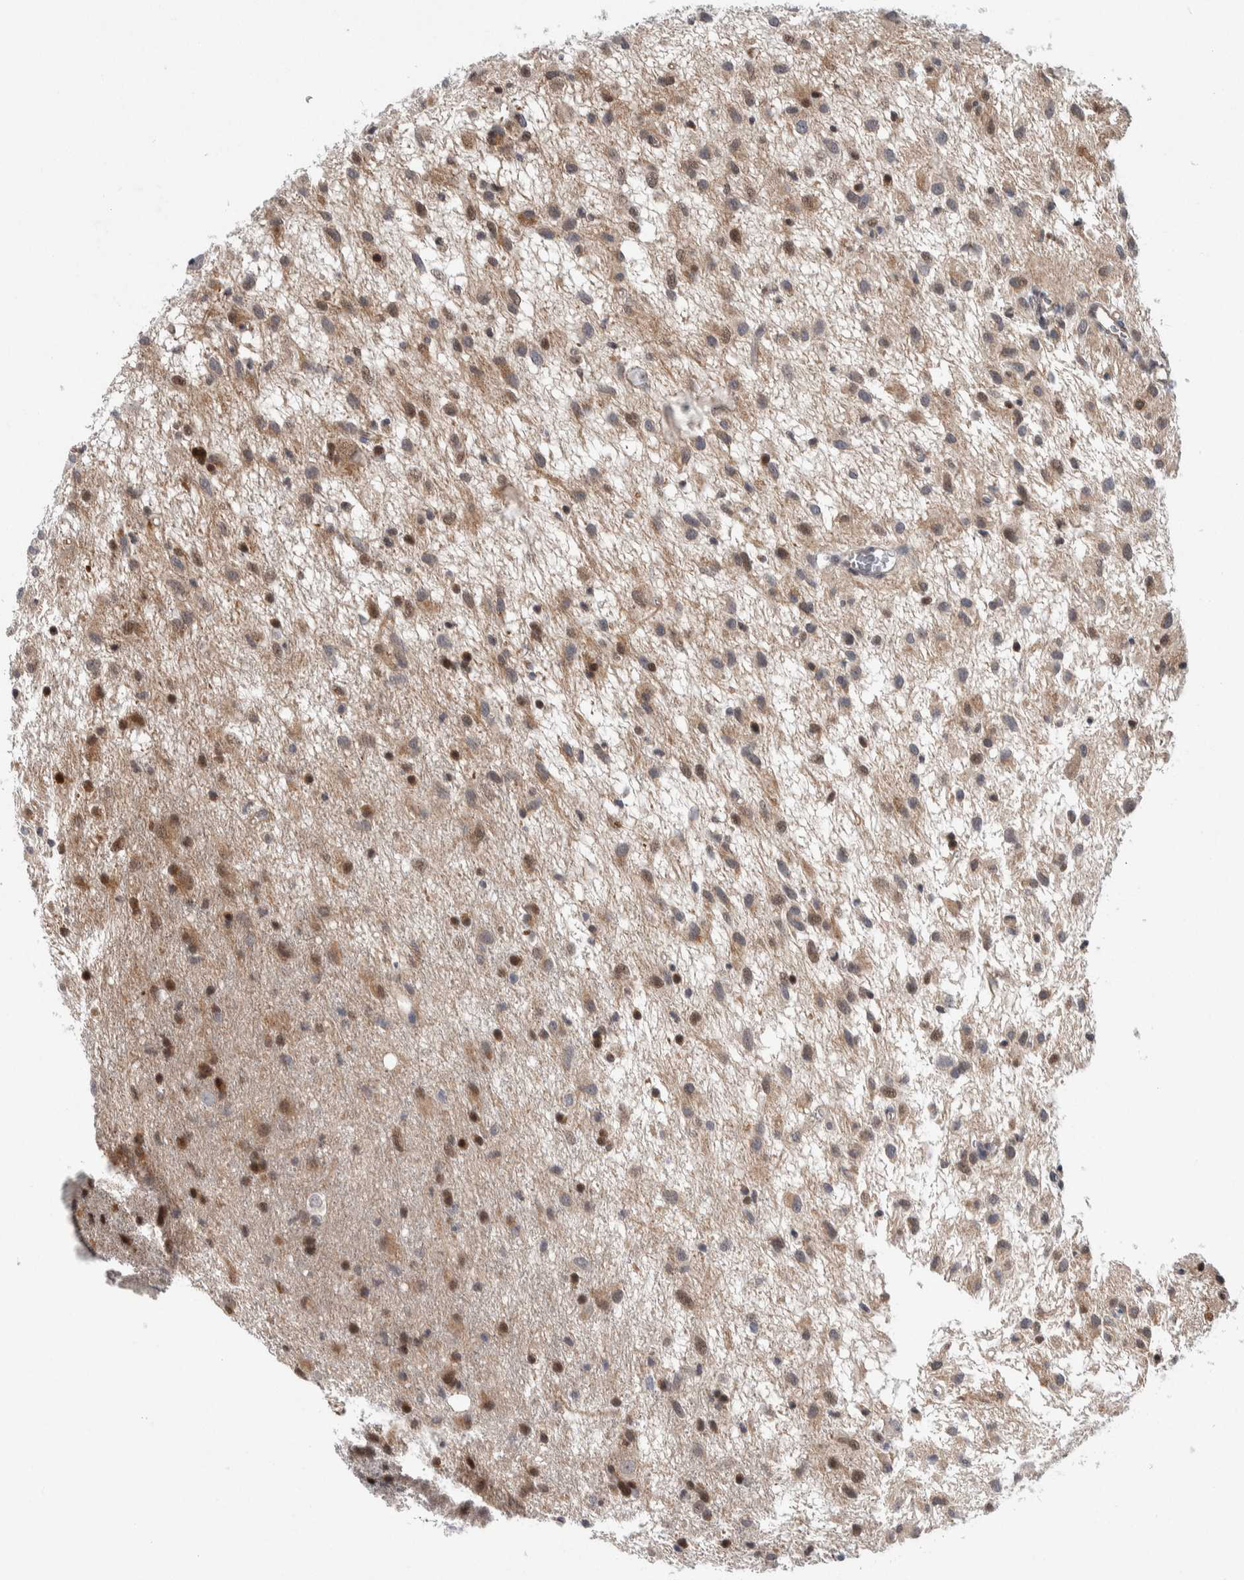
{"staining": {"intensity": "moderate", "quantity": "<25%", "location": "cytoplasmic/membranous,nuclear"}, "tissue": "glioma", "cell_type": "Tumor cells", "image_type": "cancer", "snomed": [{"axis": "morphology", "description": "Glioma, malignant, Low grade"}, {"axis": "topography", "description": "Brain"}], "caption": "This photomicrograph demonstrates immunohistochemistry staining of glioma, with low moderate cytoplasmic/membranous and nuclear positivity in approximately <25% of tumor cells.", "gene": "PTPA", "patient": {"sex": "male", "age": 77}}